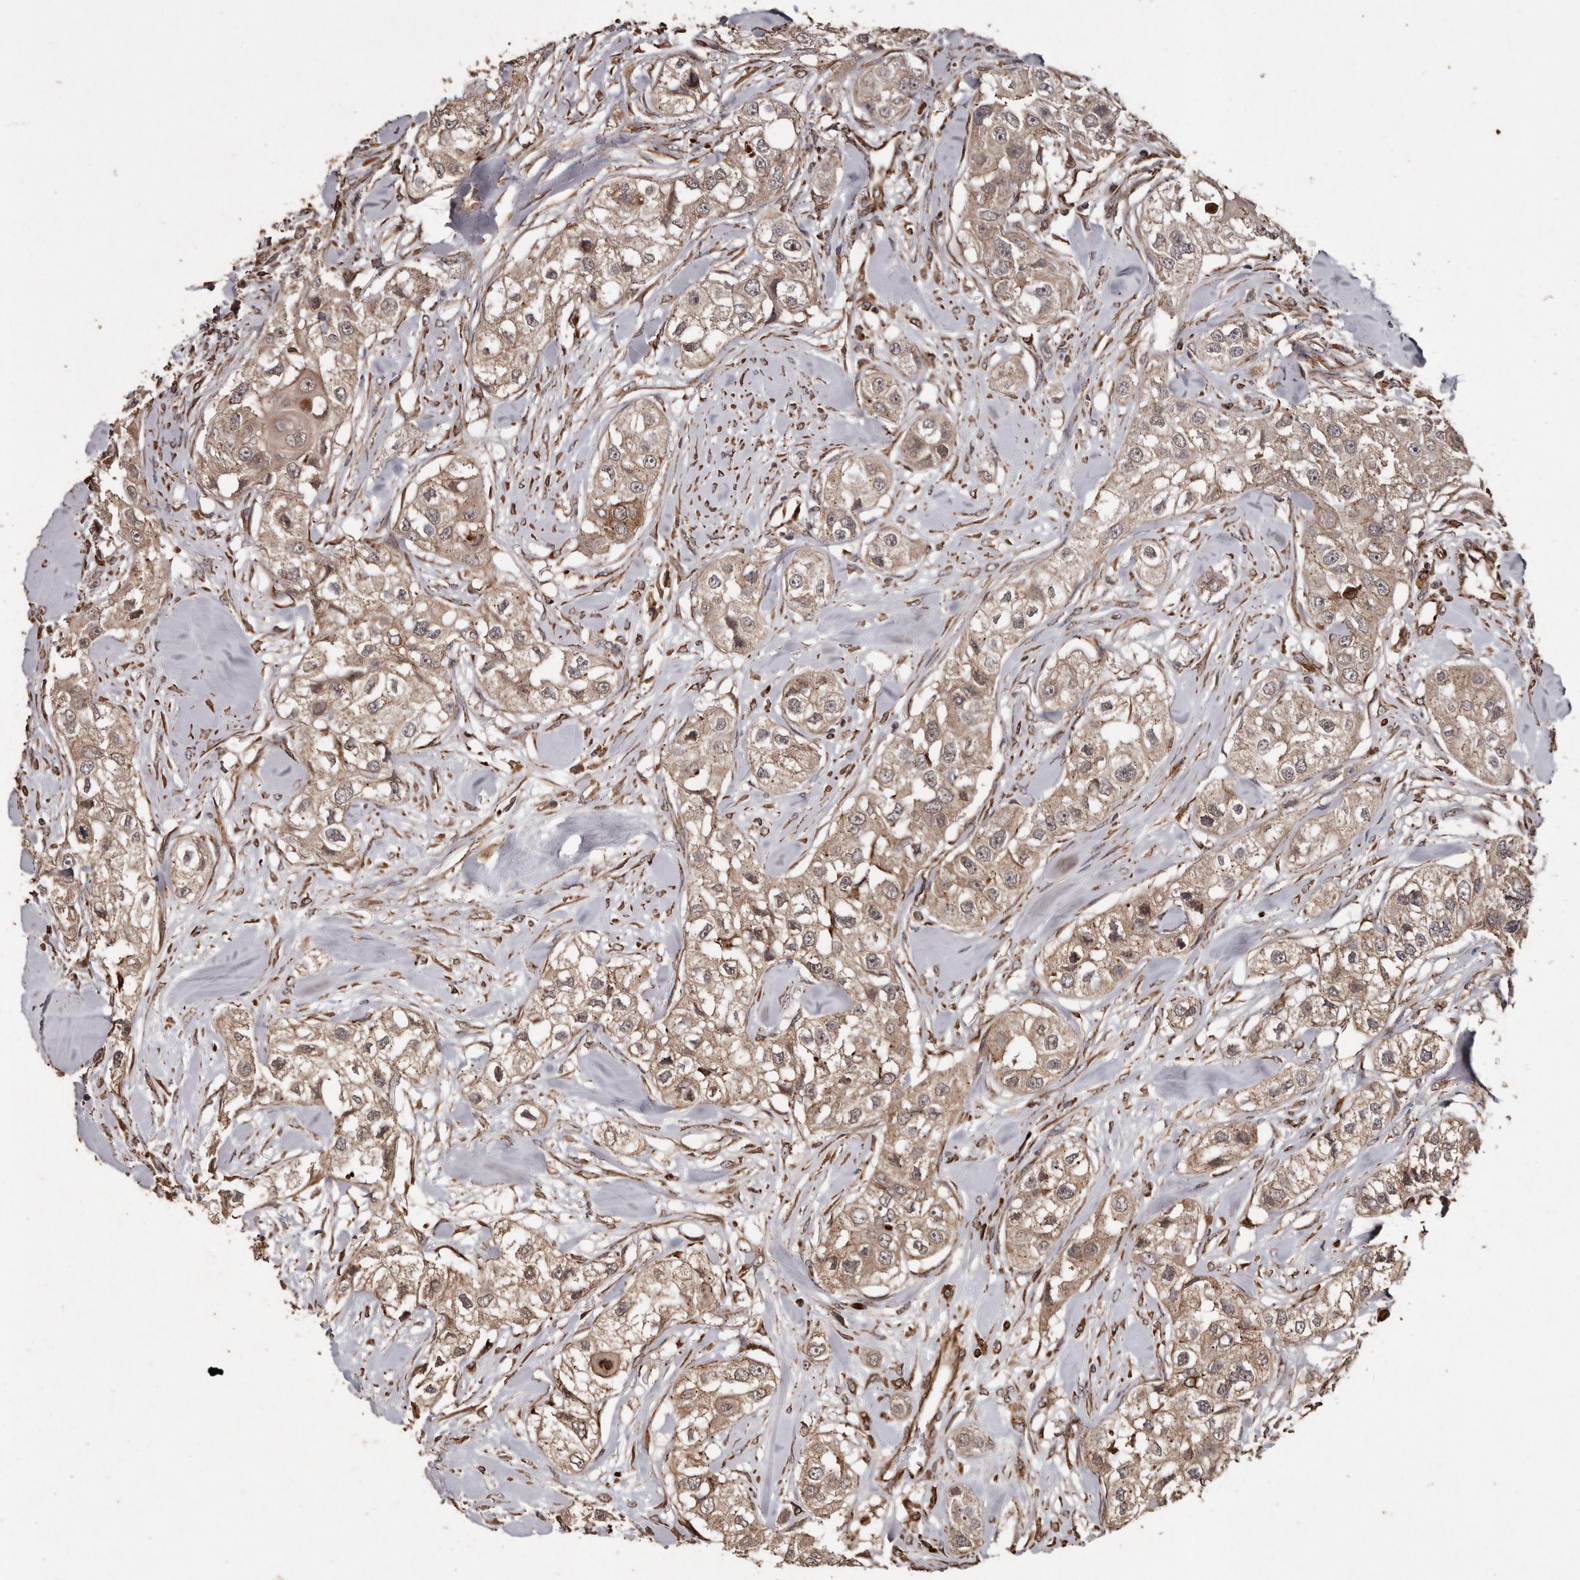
{"staining": {"intensity": "moderate", "quantity": ">75%", "location": "cytoplasmic/membranous,nuclear"}, "tissue": "head and neck cancer", "cell_type": "Tumor cells", "image_type": "cancer", "snomed": [{"axis": "morphology", "description": "Normal tissue, NOS"}, {"axis": "morphology", "description": "Squamous cell carcinoma, NOS"}, {"axis": "topography", "description": "Skeletal muscle"}, {"axis": "topography", "description": "Head-Neck"}], "caption": "Protein expression analysis of human head and neck squamous cell carcinoma reveals moderate cytoplasmic/membranous and nuclear positivity in about >75% of tumor cells. (DAB IHC, brown staining for protein, blue staining for nuclei).", "gene": "BRAT1", "patient": {"sex": "male", "age": 51}}